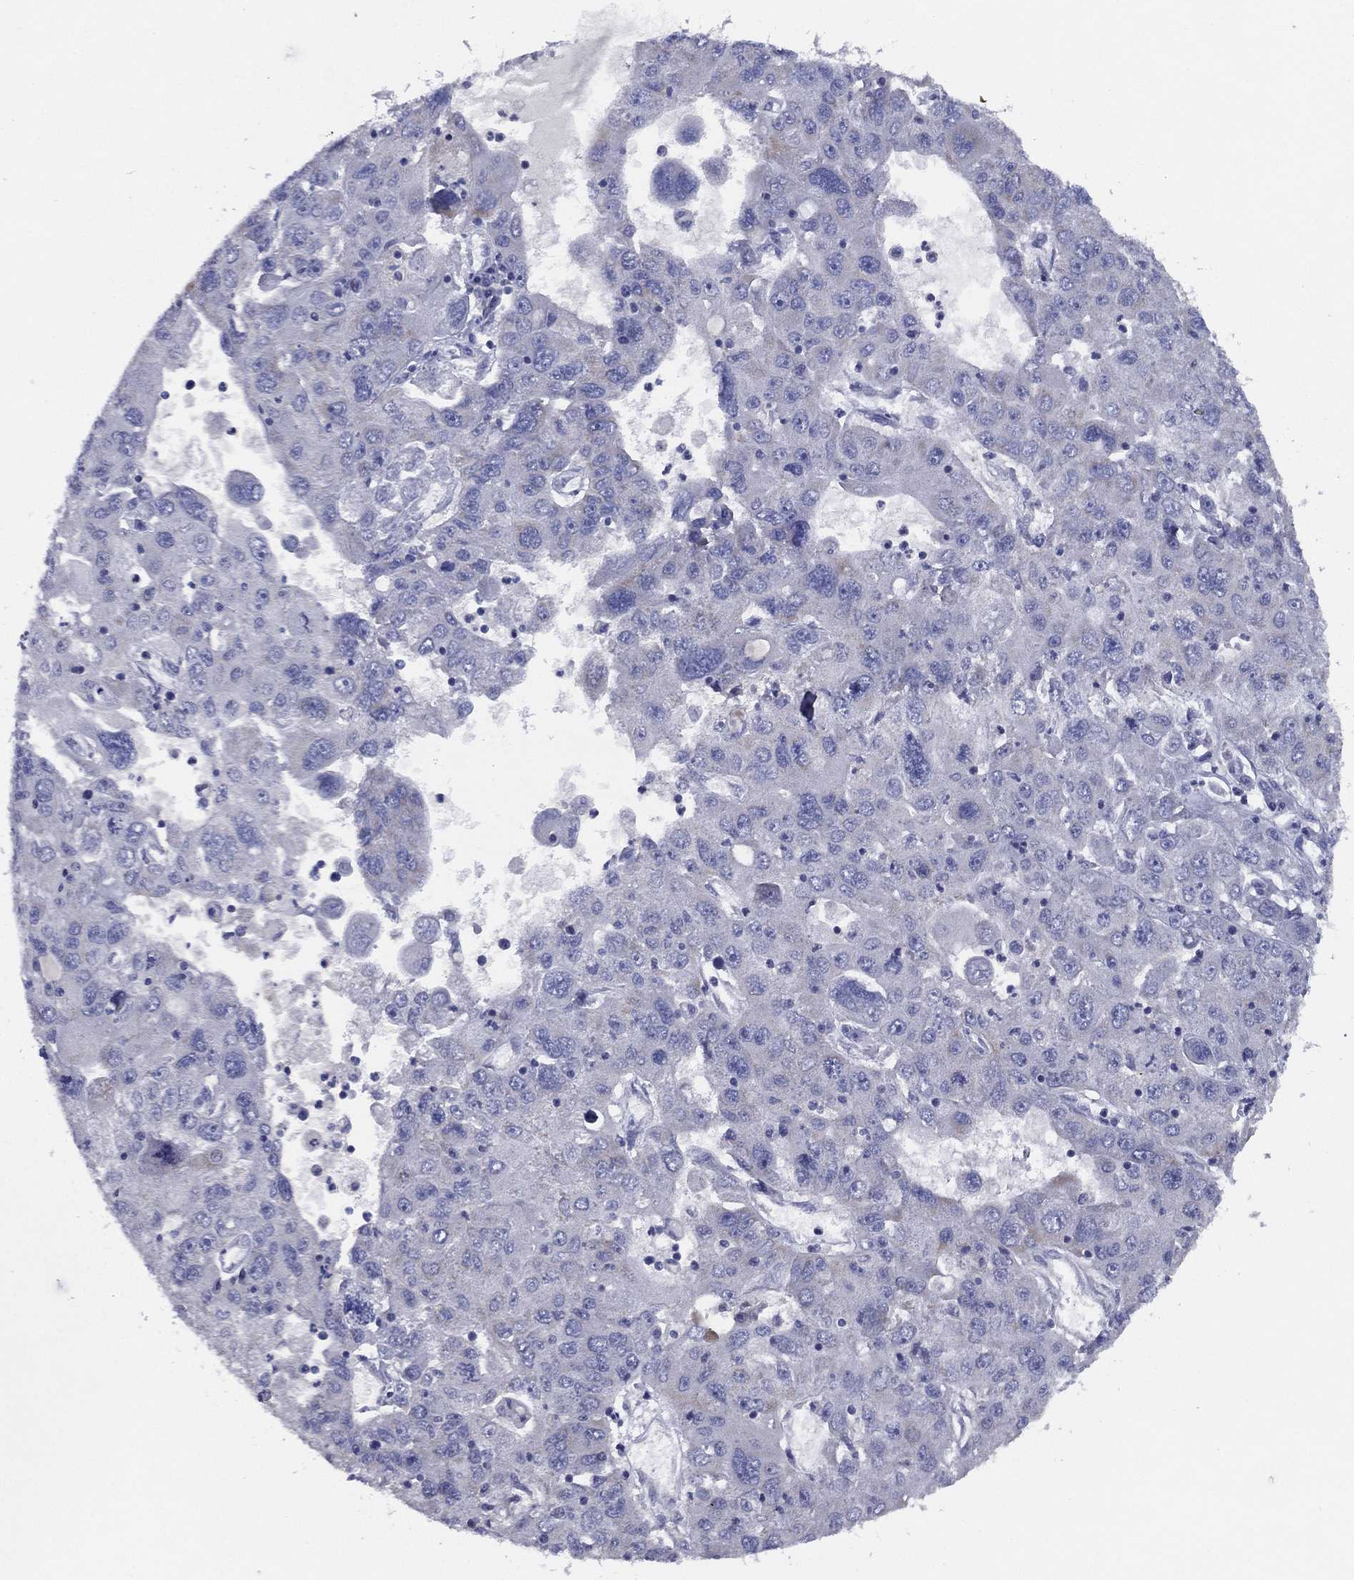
{"staining": {"intensity": "negative", "quantity": "none", "location": "none"}, "tissue": "stomach cancer", "cell_type": "Tumor cells", "image_type": "cancer", "snomed": [{"axis": "morphology", "description": "Adenocarcinoma, NOS"}, {"axis": "topography", "description": "Stomach"}], "caption": "Immunohistochemistry of stomach adenocarcinoma reveals no staining in tumor cells. (IHC, brightfield microscopy, high magnification).", "gene": "SLC13A4", "patient": {"sex": "male", "age": 56}}